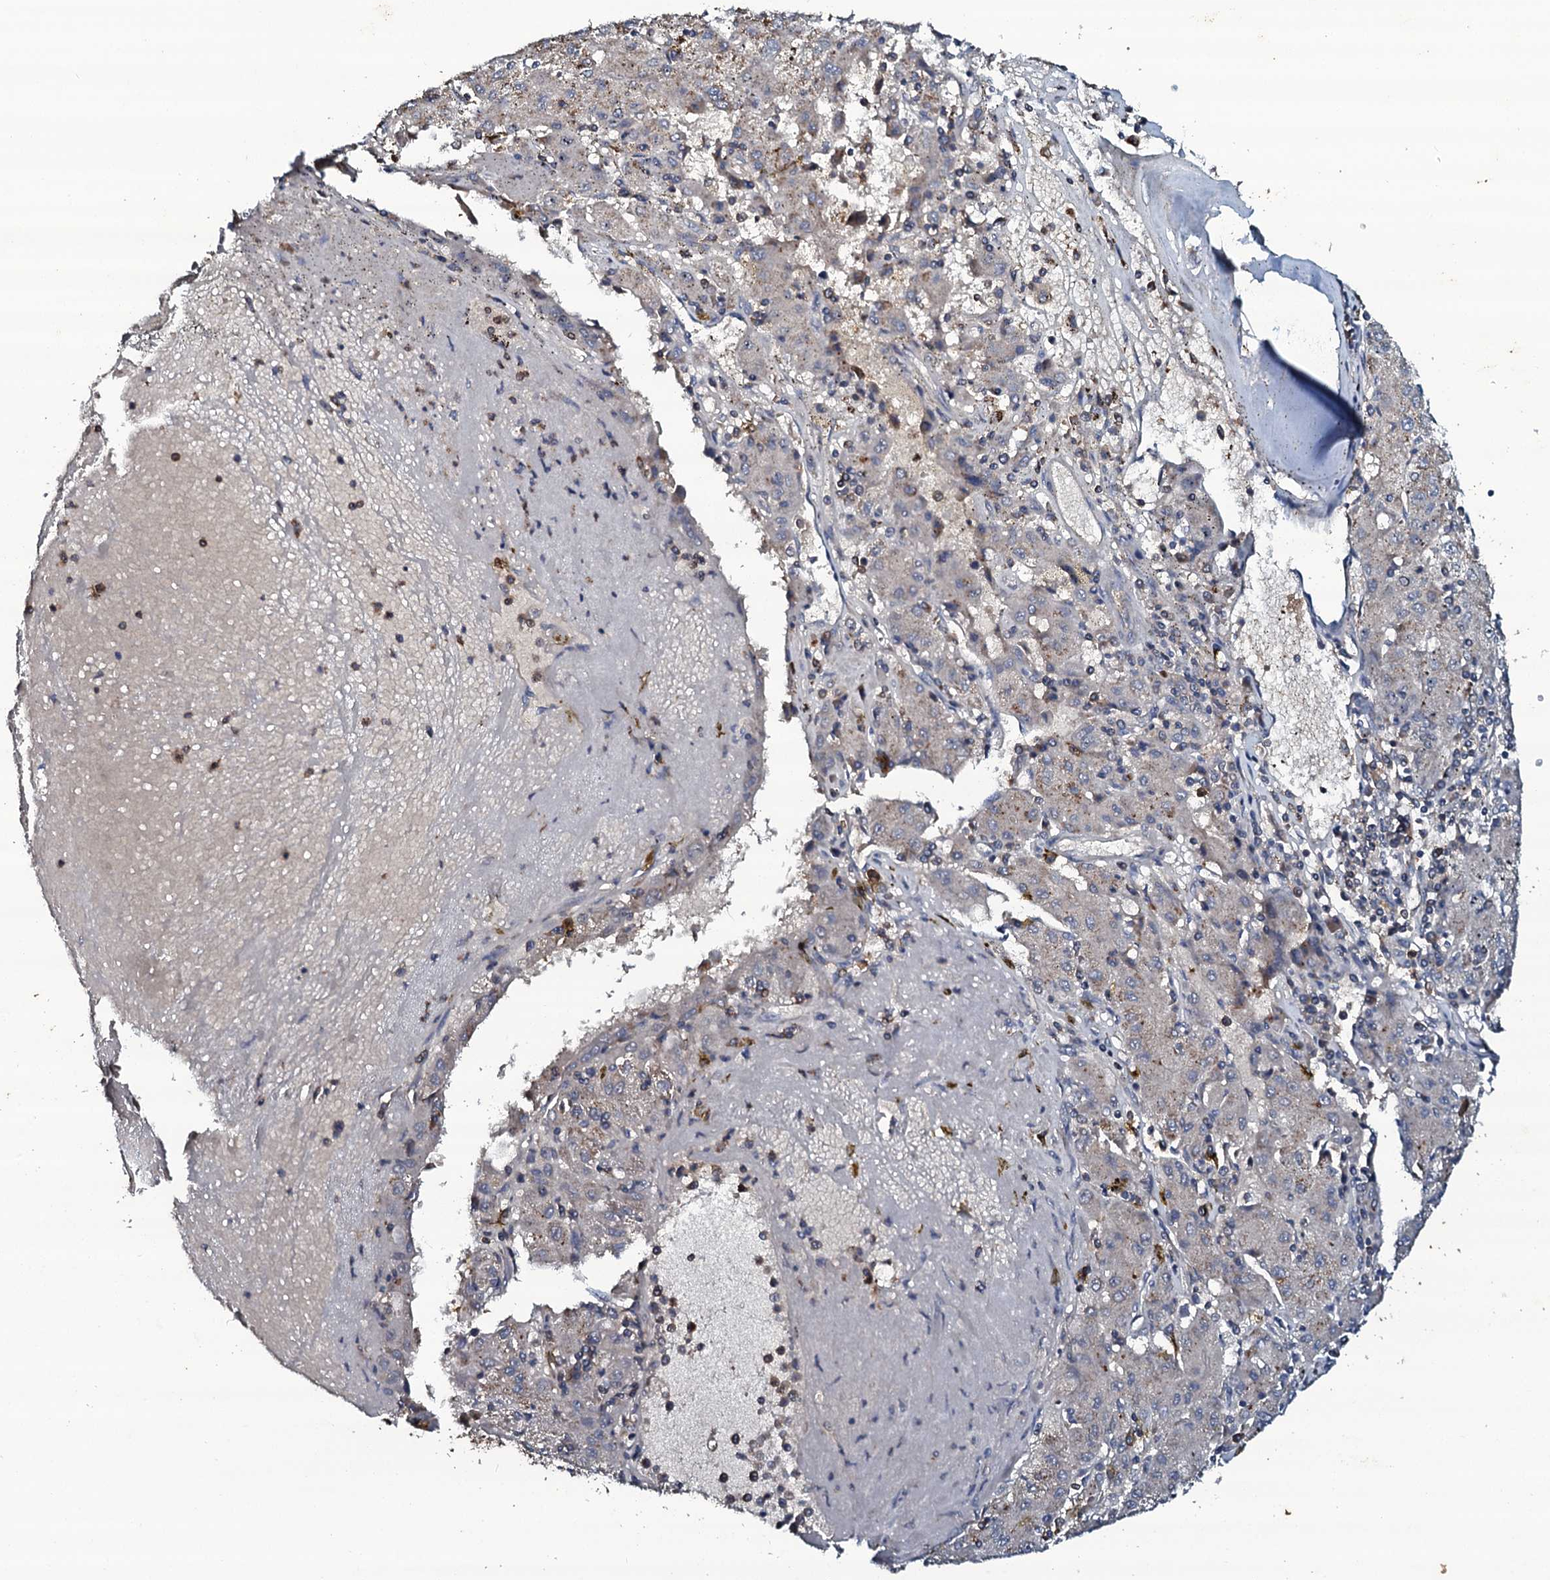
{"staining": {"intensity": "weak", "quantity": "<25%", "location": "cytoplasmic/membranous"}, "tissue": "liver cancer", "cell_type": "Tumor cells", "image_type": "cancer", "snomed": [{"axis": "morphology", "description": "Carcinoma, Hepatocellular, NOS"}, {"axis": "topography", "description": "Liver"}], "caption": "Micrograph shows no significant protein expression in tumor cells of liver hepatocellular carcinoma.", "gene": "GRK2", "patient": {"sex": "male", "age": 72}}